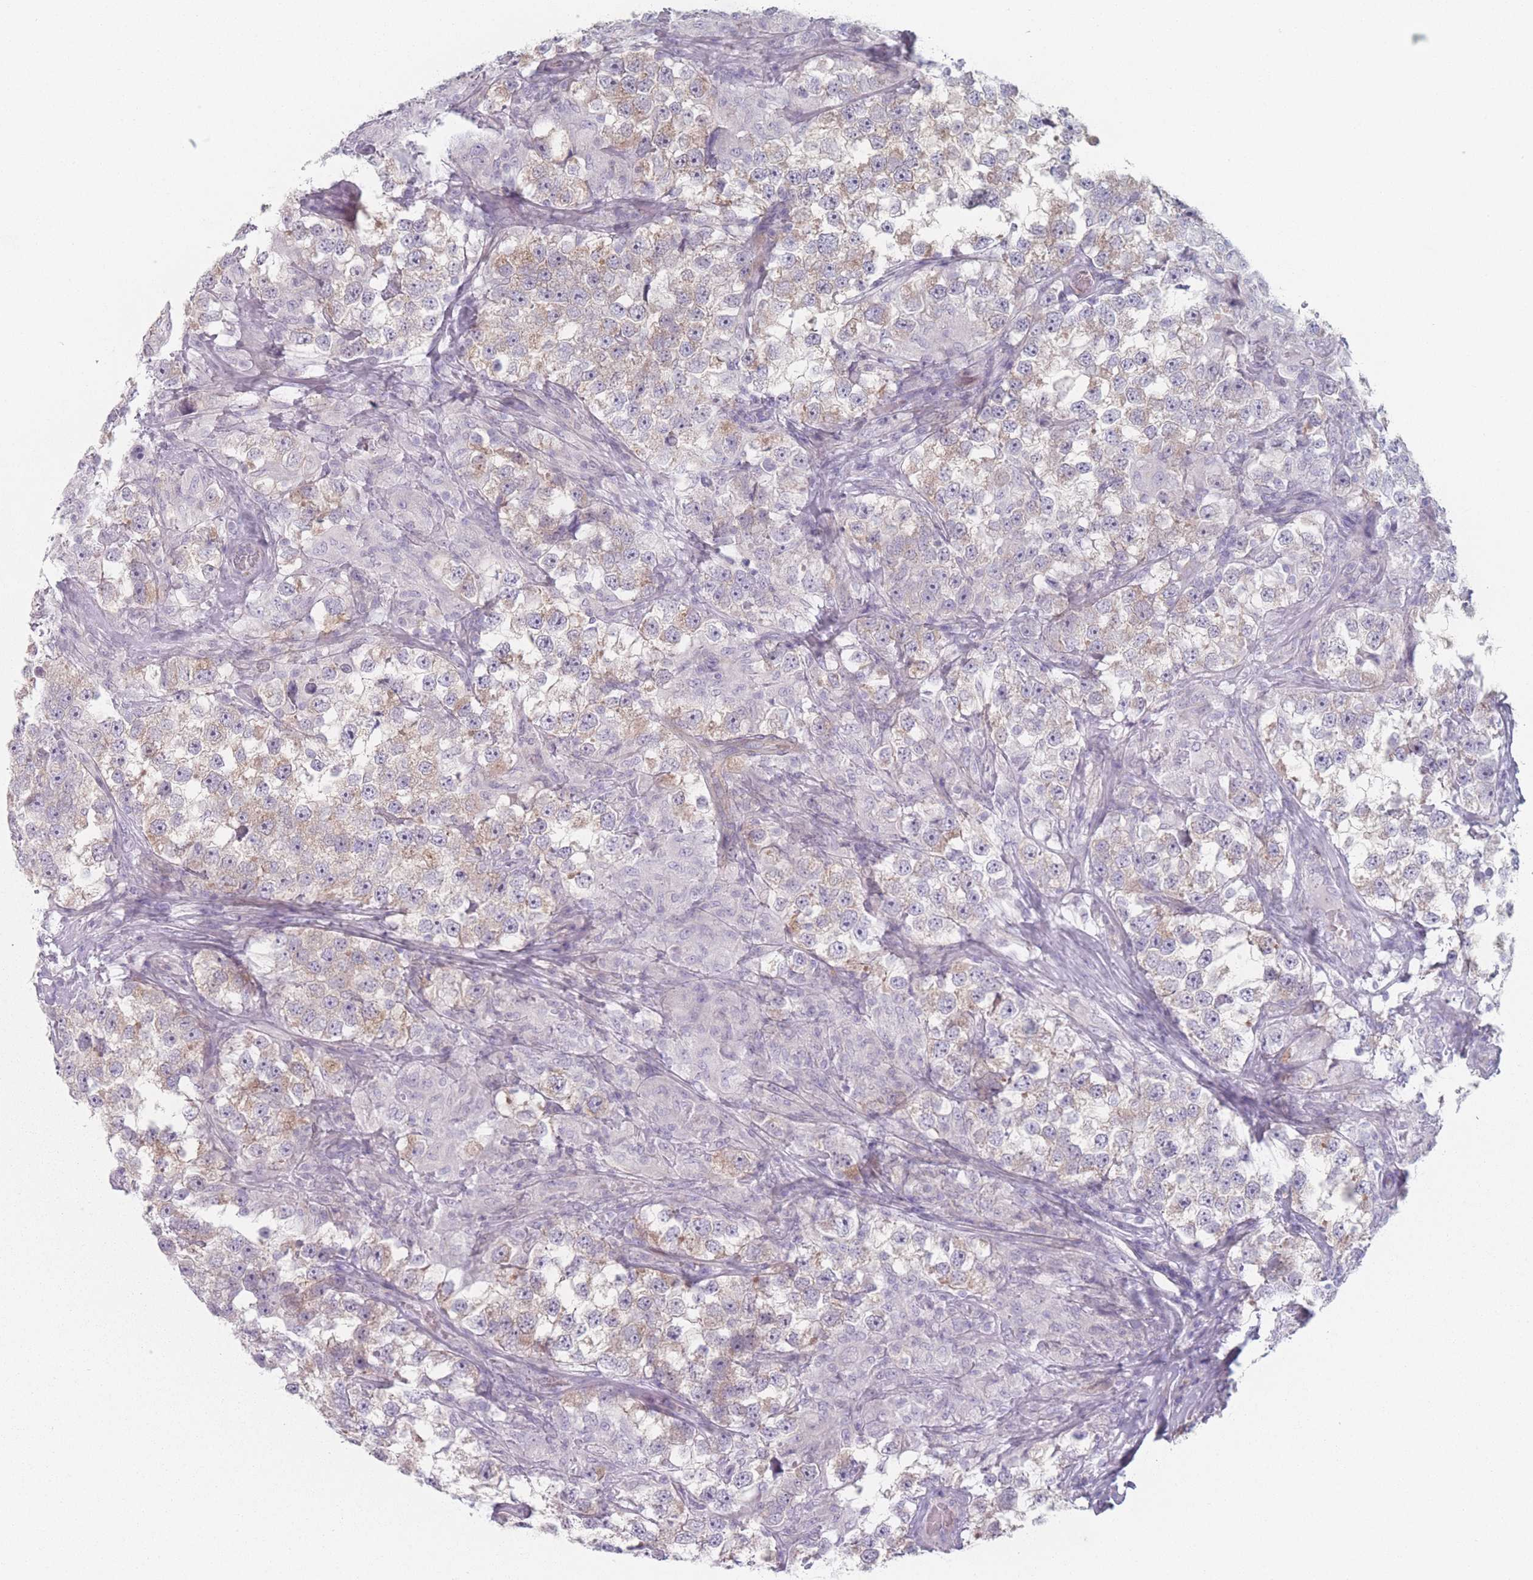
{"staining": {"intensity": "moderate", "quantity": "25%-75%", "location": "cytoplasmic/membranous"}, "tissue": "testis cancer", "cell_type": "Tumor cells", "image_type": "cancer", "snomed": [{"axis": "morphology", "description": "Seminoma, NOS"}, {"axis": "topography", "description": "Testis"}], "caption": "The micrograph displays immunohistochemical staining of seminoma (testis). There is moderate cytoplasmic/membranous staining is appreciated in about 25%-75% of tumor cells.", "gene": "RNF4", "patient": {"sex": "male", "age": 46}}